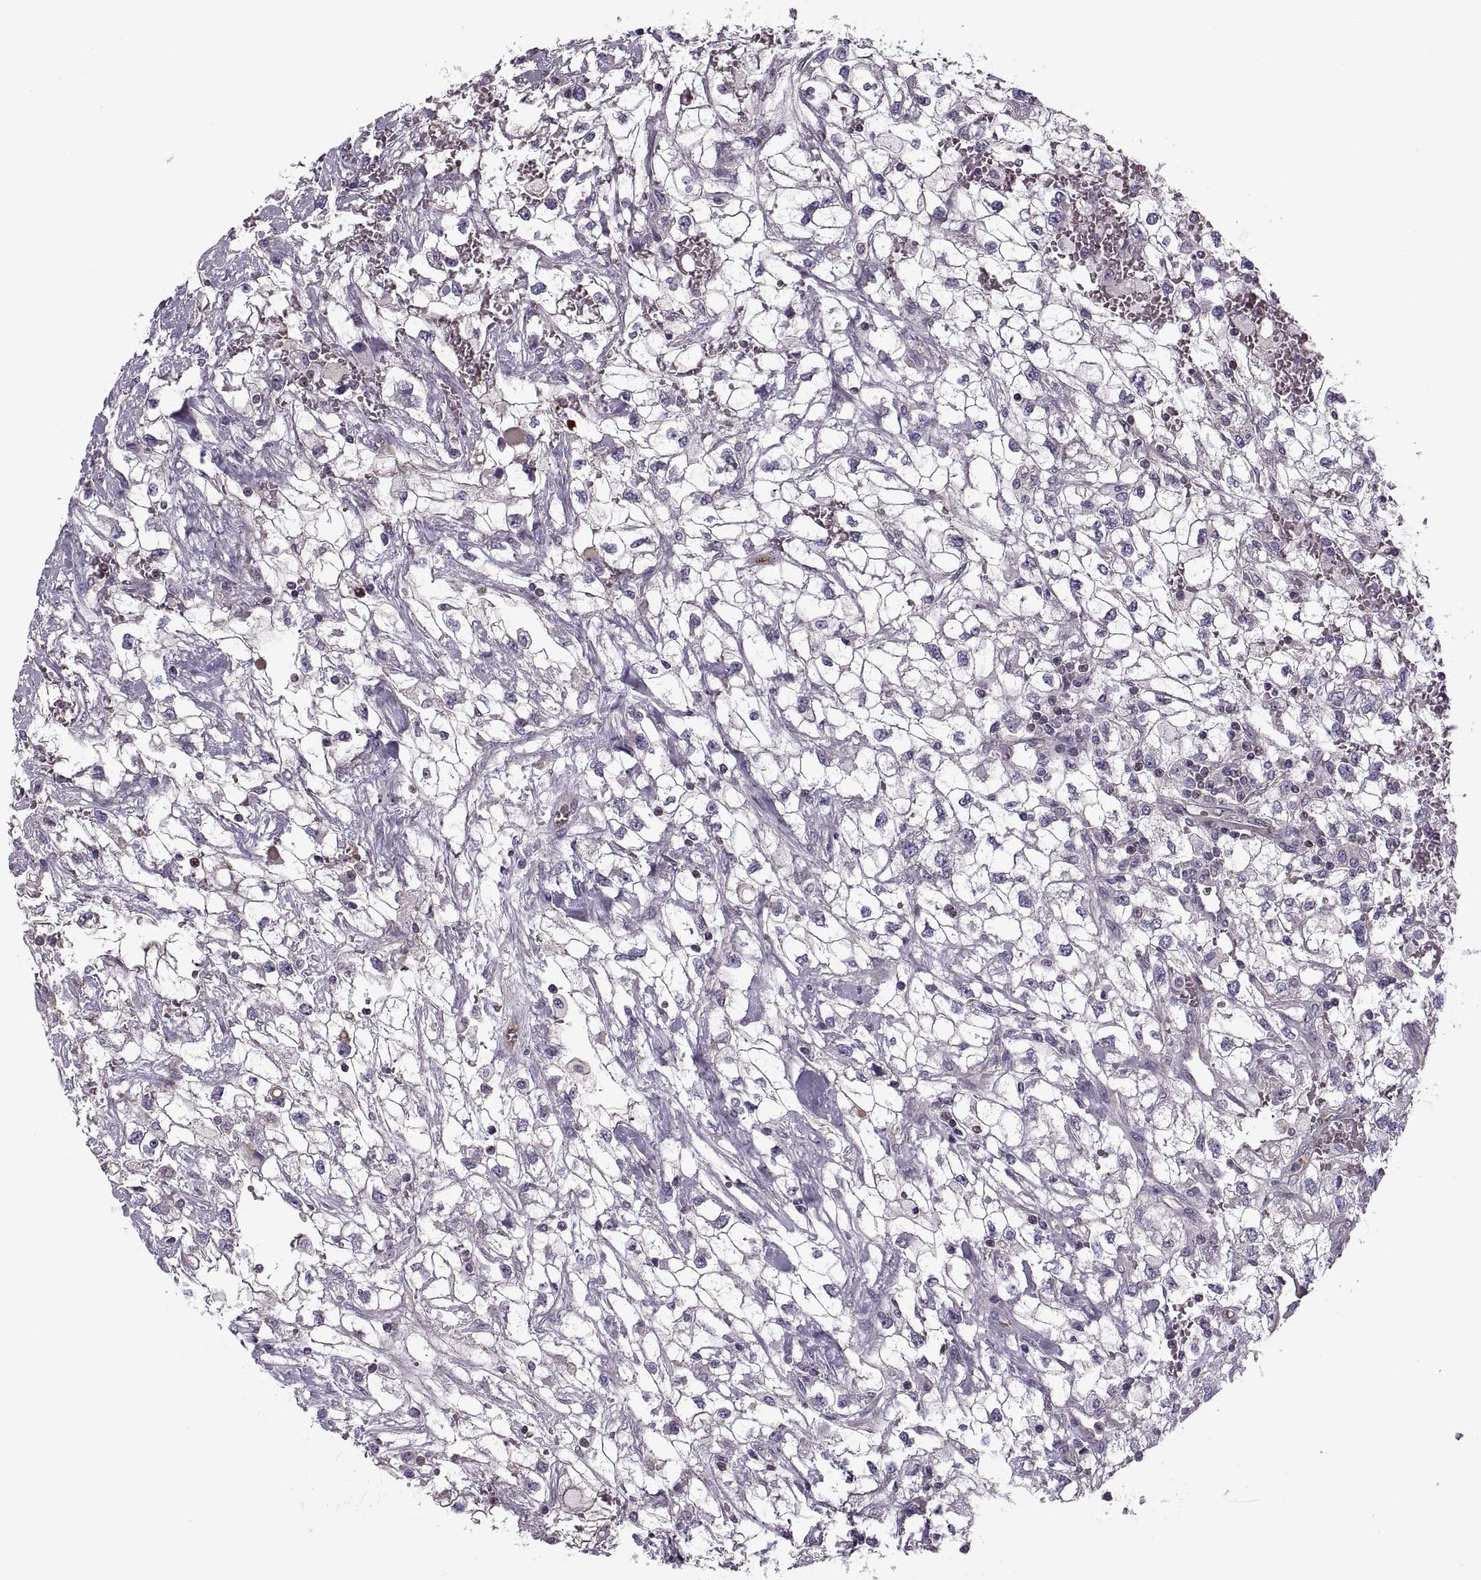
{"staining": {"intensity": "negative", "quantity": "none", "location": "none"}, "tissue": "renal cancer", "cell_type": "Tumor cells", "image_type": "cancer", "snomed": [{"axis": "morphology", "description": "Adenocarcinoma, NOS"}, {"axis": "topography", "description": "Kidney"}], "caption": "This is a photomicrograph of immunohistochemistry (IHC) staining of renal adenocarcinoma, which shows no expression in tumor cells.", "gene": "SLC2A3", "patient": {"sex": "male", "age": 59}}